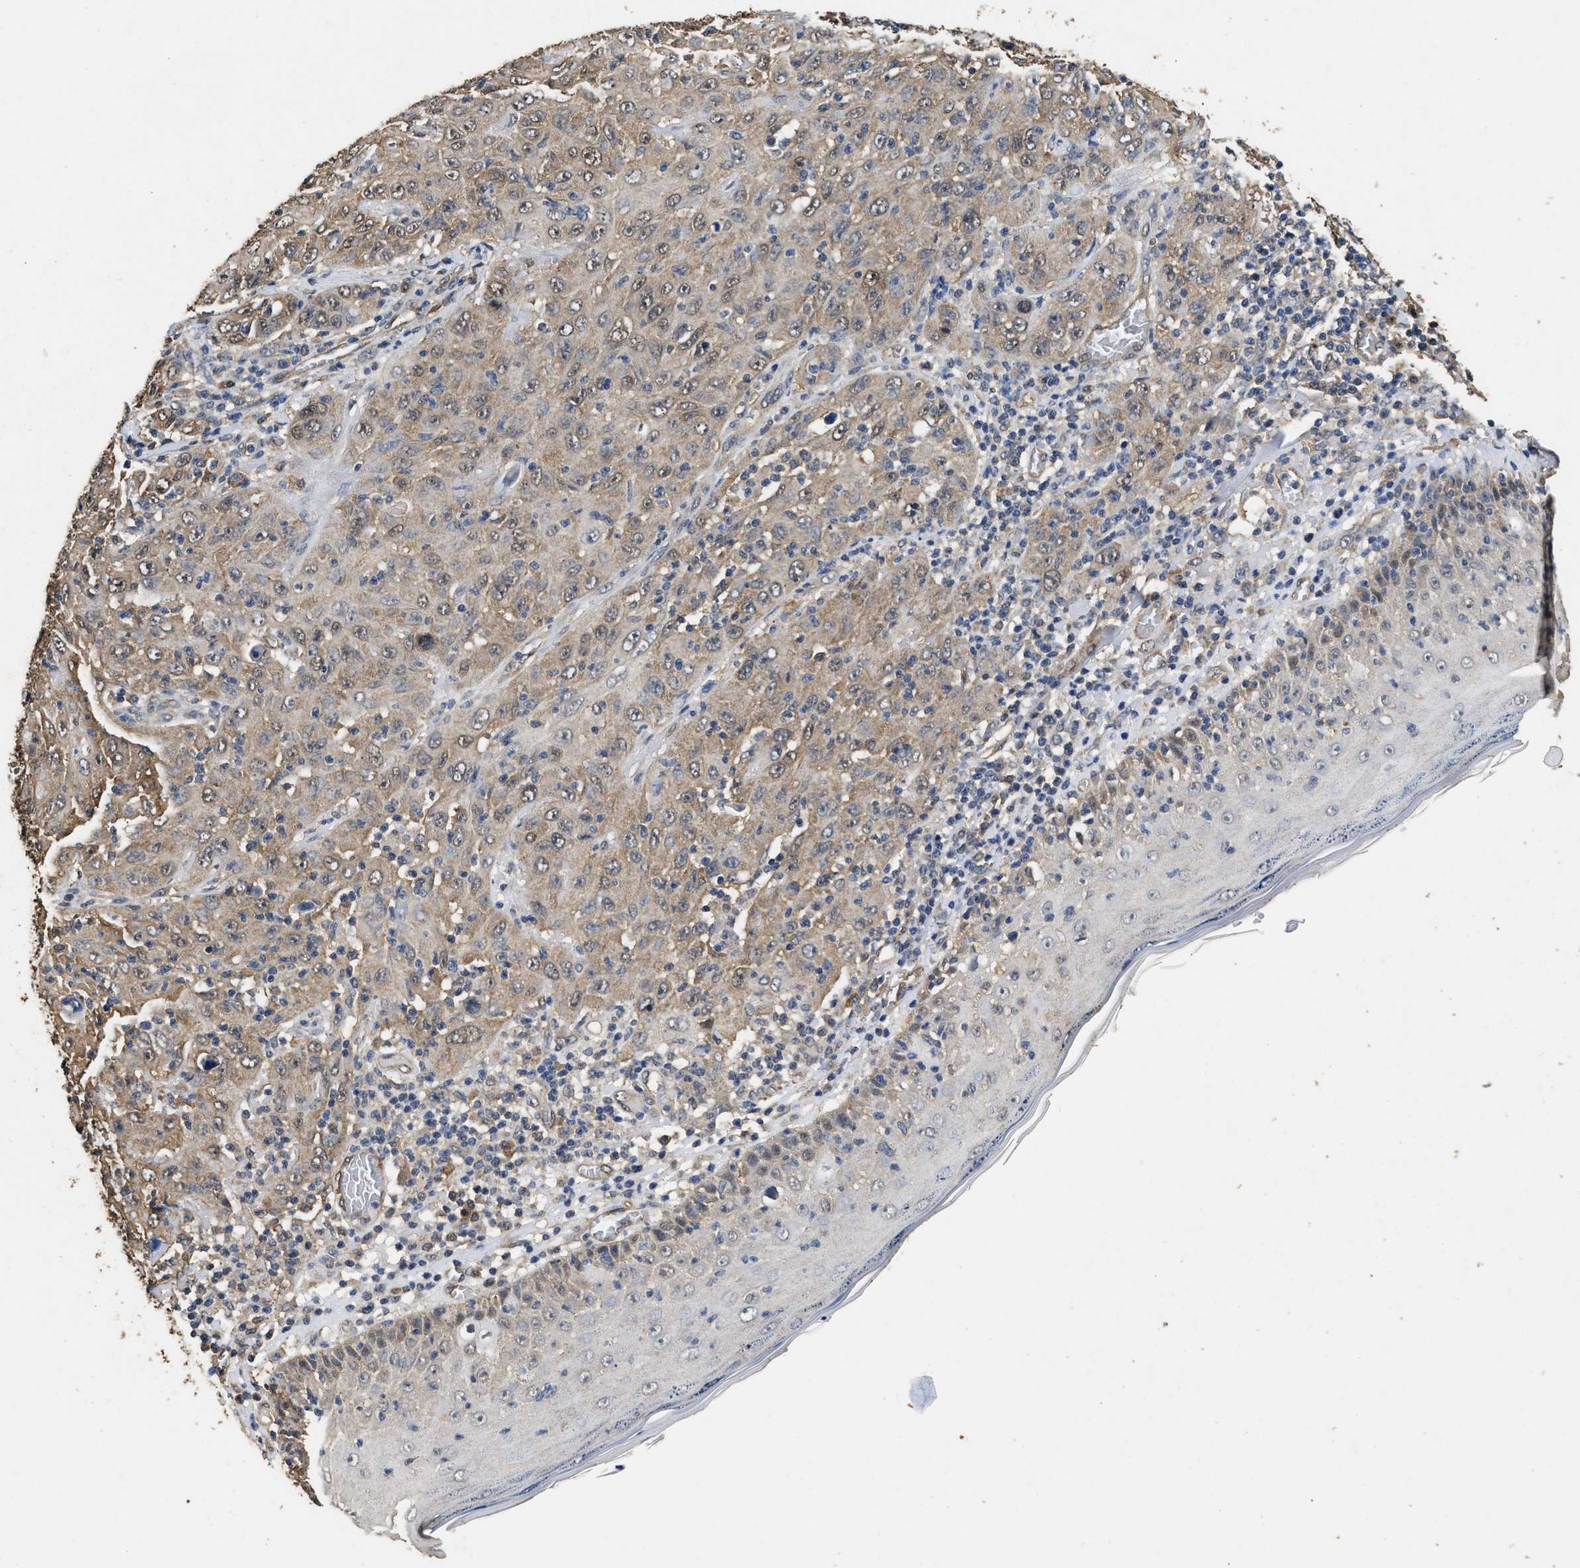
{"staining": {"intensity": "moderate", "quantity": ">75%", "location": "cytoplasmic/membranous,nuclear"}, "tissue": "skin cancer", "cell_type": "Tumor cells", "image_type": "cancer", "snomed": [{"axis": "morphology", "description": "Squamous cell carcinoma, NOS"}, {"axis": "topography", "description": "Skin"}], "caption": "Immunohistochemical staining of human skin cancer reveals moderate cytoplasmic/membranous and nuclear protein positivity in about >75% of tumor cells.", "gene": "YWHAE", "patient": {"sex": "female", "age": 88}}